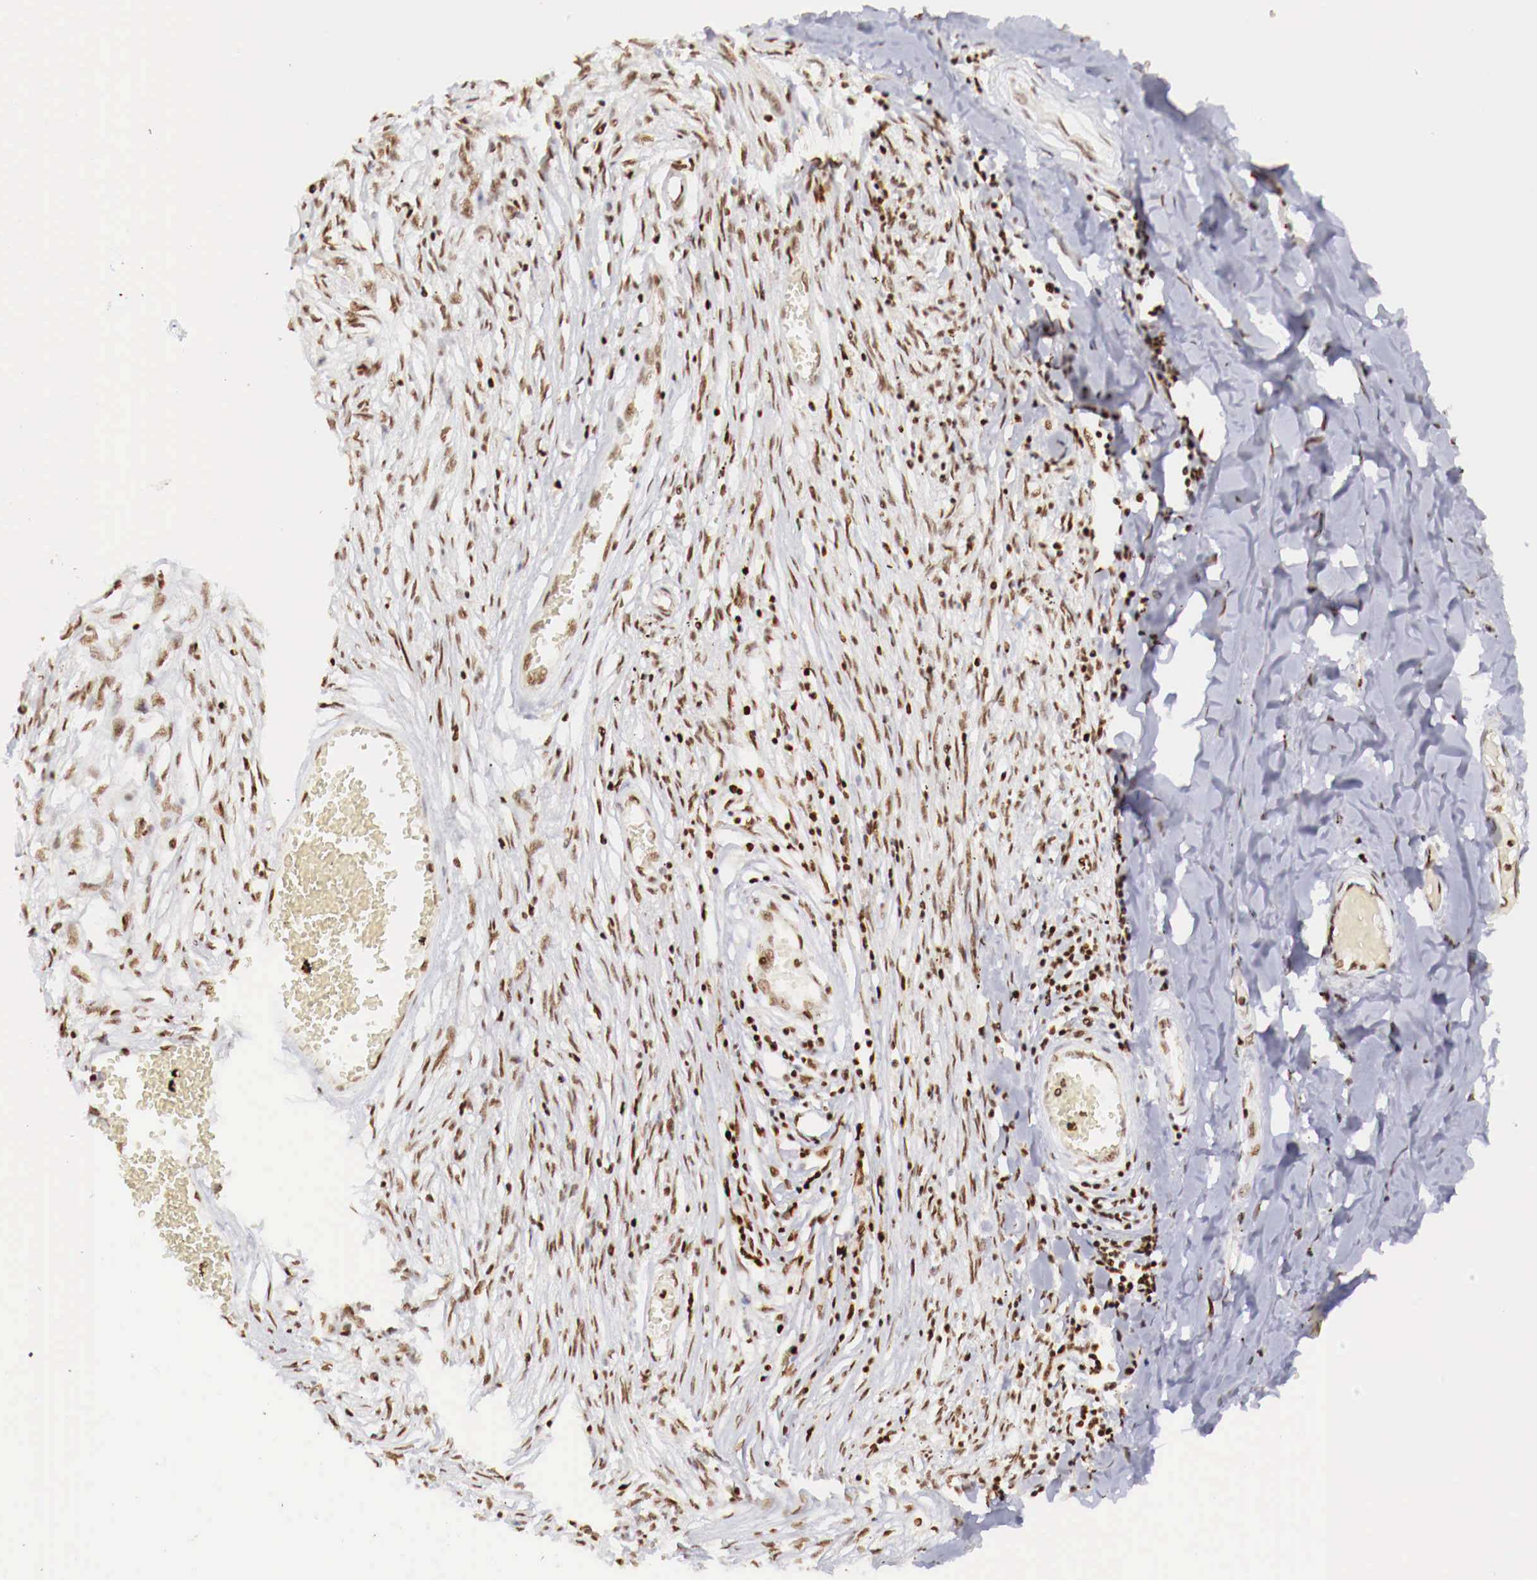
{"staining": {"intensity": "moderate", "quantity": ">75%", "location": "nuclear"}, "tissue": "adipose tissue", "cell_type": "Adipocytes", "image_type": "normal", "snomed": [{"axis": "morphology", "description": "Normal tissue, NOS"}, {"axis": "morphology", "description": "Sarcoma, NOS"}, {"axis": "topography", "description": "Skin"}, {"axis": "topography", "description": "Soft tissue"}], "caption": "Immunohistochemical staining of benign human adipose tissue shows >75% levels of moderate nuclear protein staining in about >75% of adipocytes.", "gene": "MAX", "patient": {"sex": "female", "age": 51}}